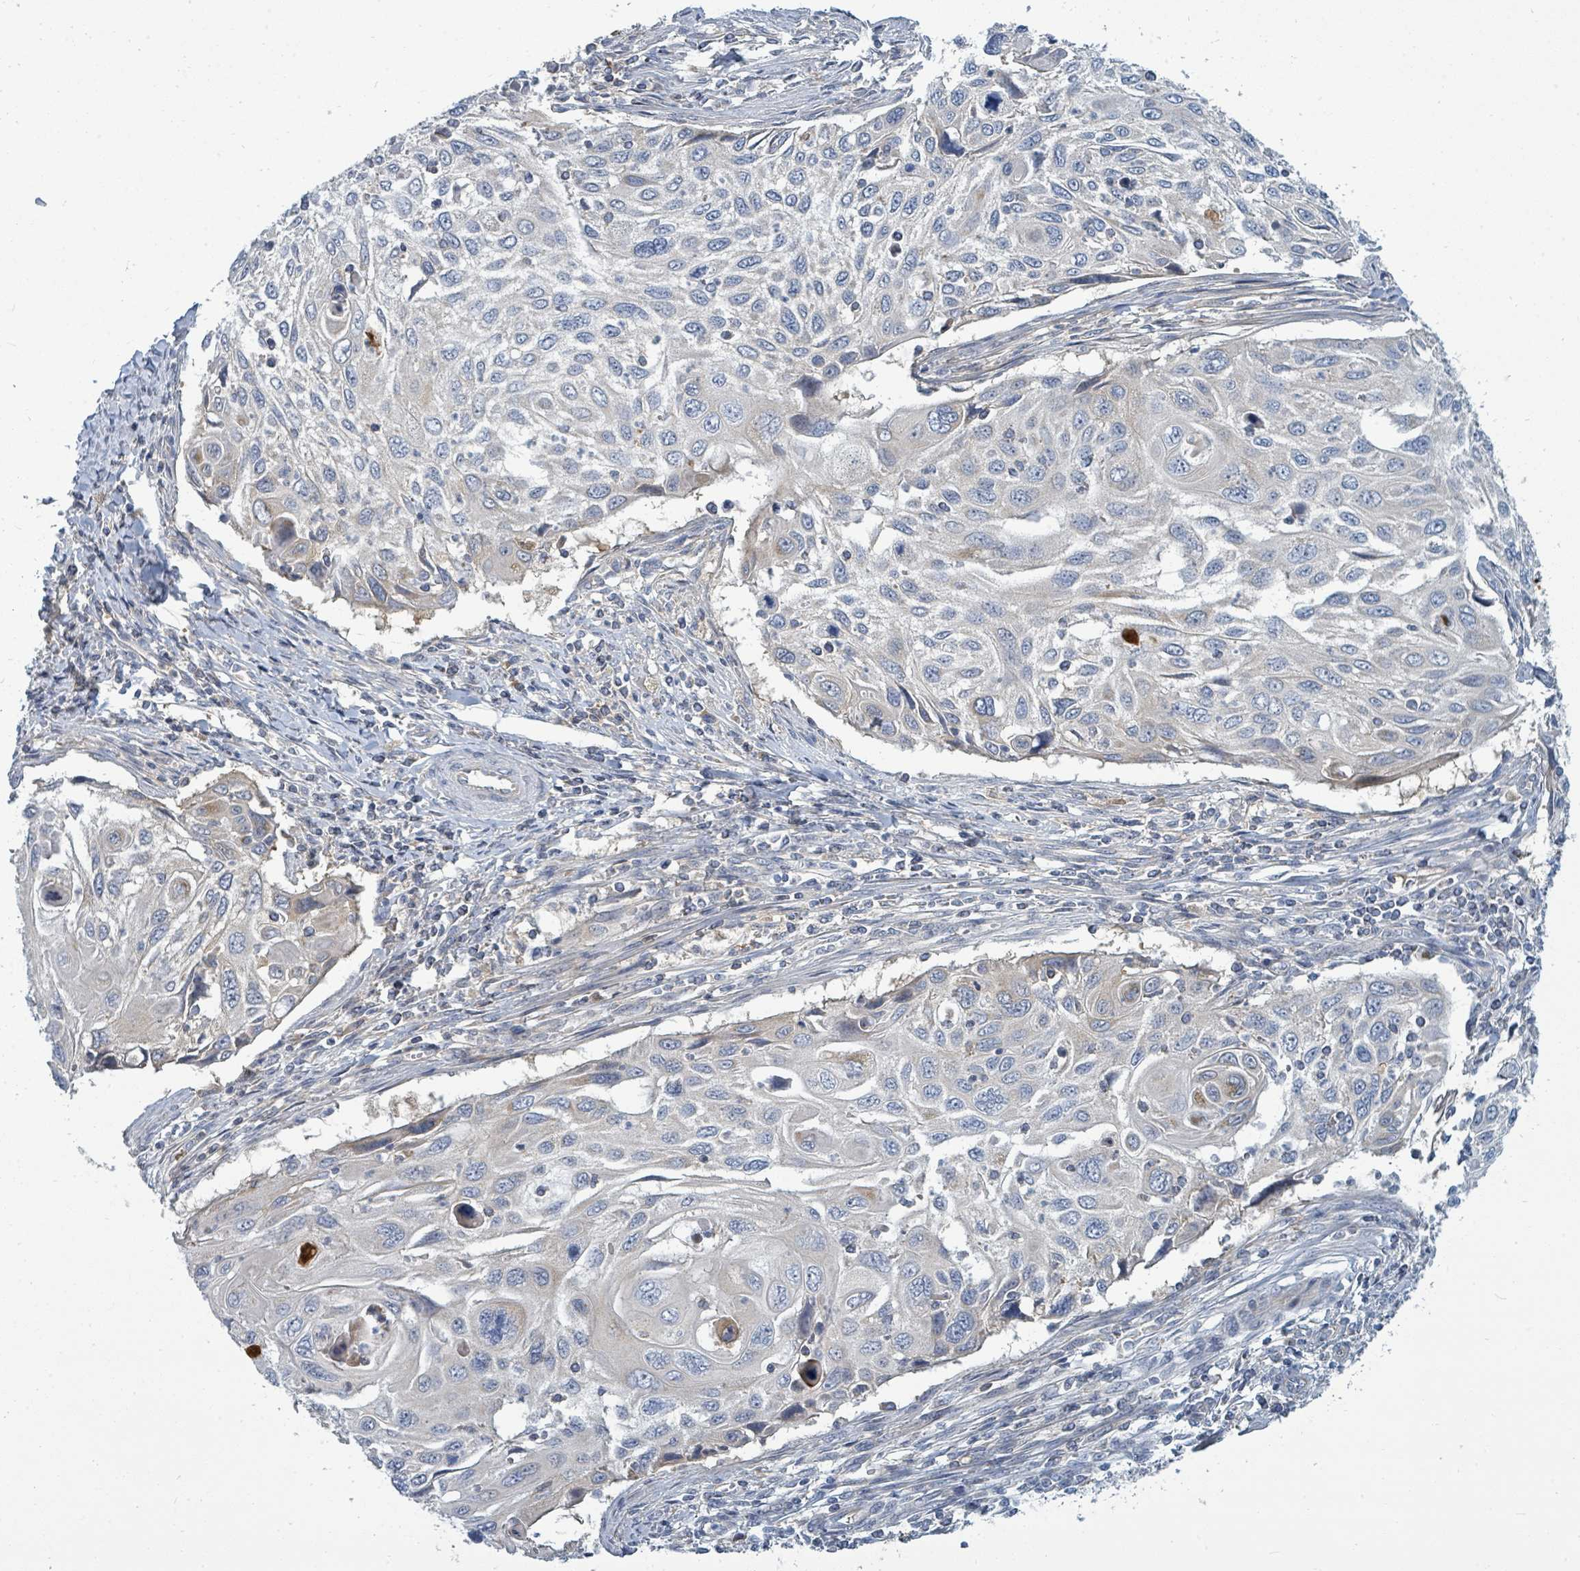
{"staining": {"intensity": "negative", "quantity": "none", "location": "none"}, "tissue": "cervical cancer", "cell_type": "Tumor cells", "image_type": "cancer", "snomed": [{"axis": "morphology", "description": "Squamous cell carcinoma, NOS"}, {"axis": "topography", "description": "Cervix"}], "caption": "There is no significant positivity in tumor cells of cervical cancer (squamous cell carcinoma).", "gene": "SLC25A23", "patient": {"sex": "female", "age": 70}}